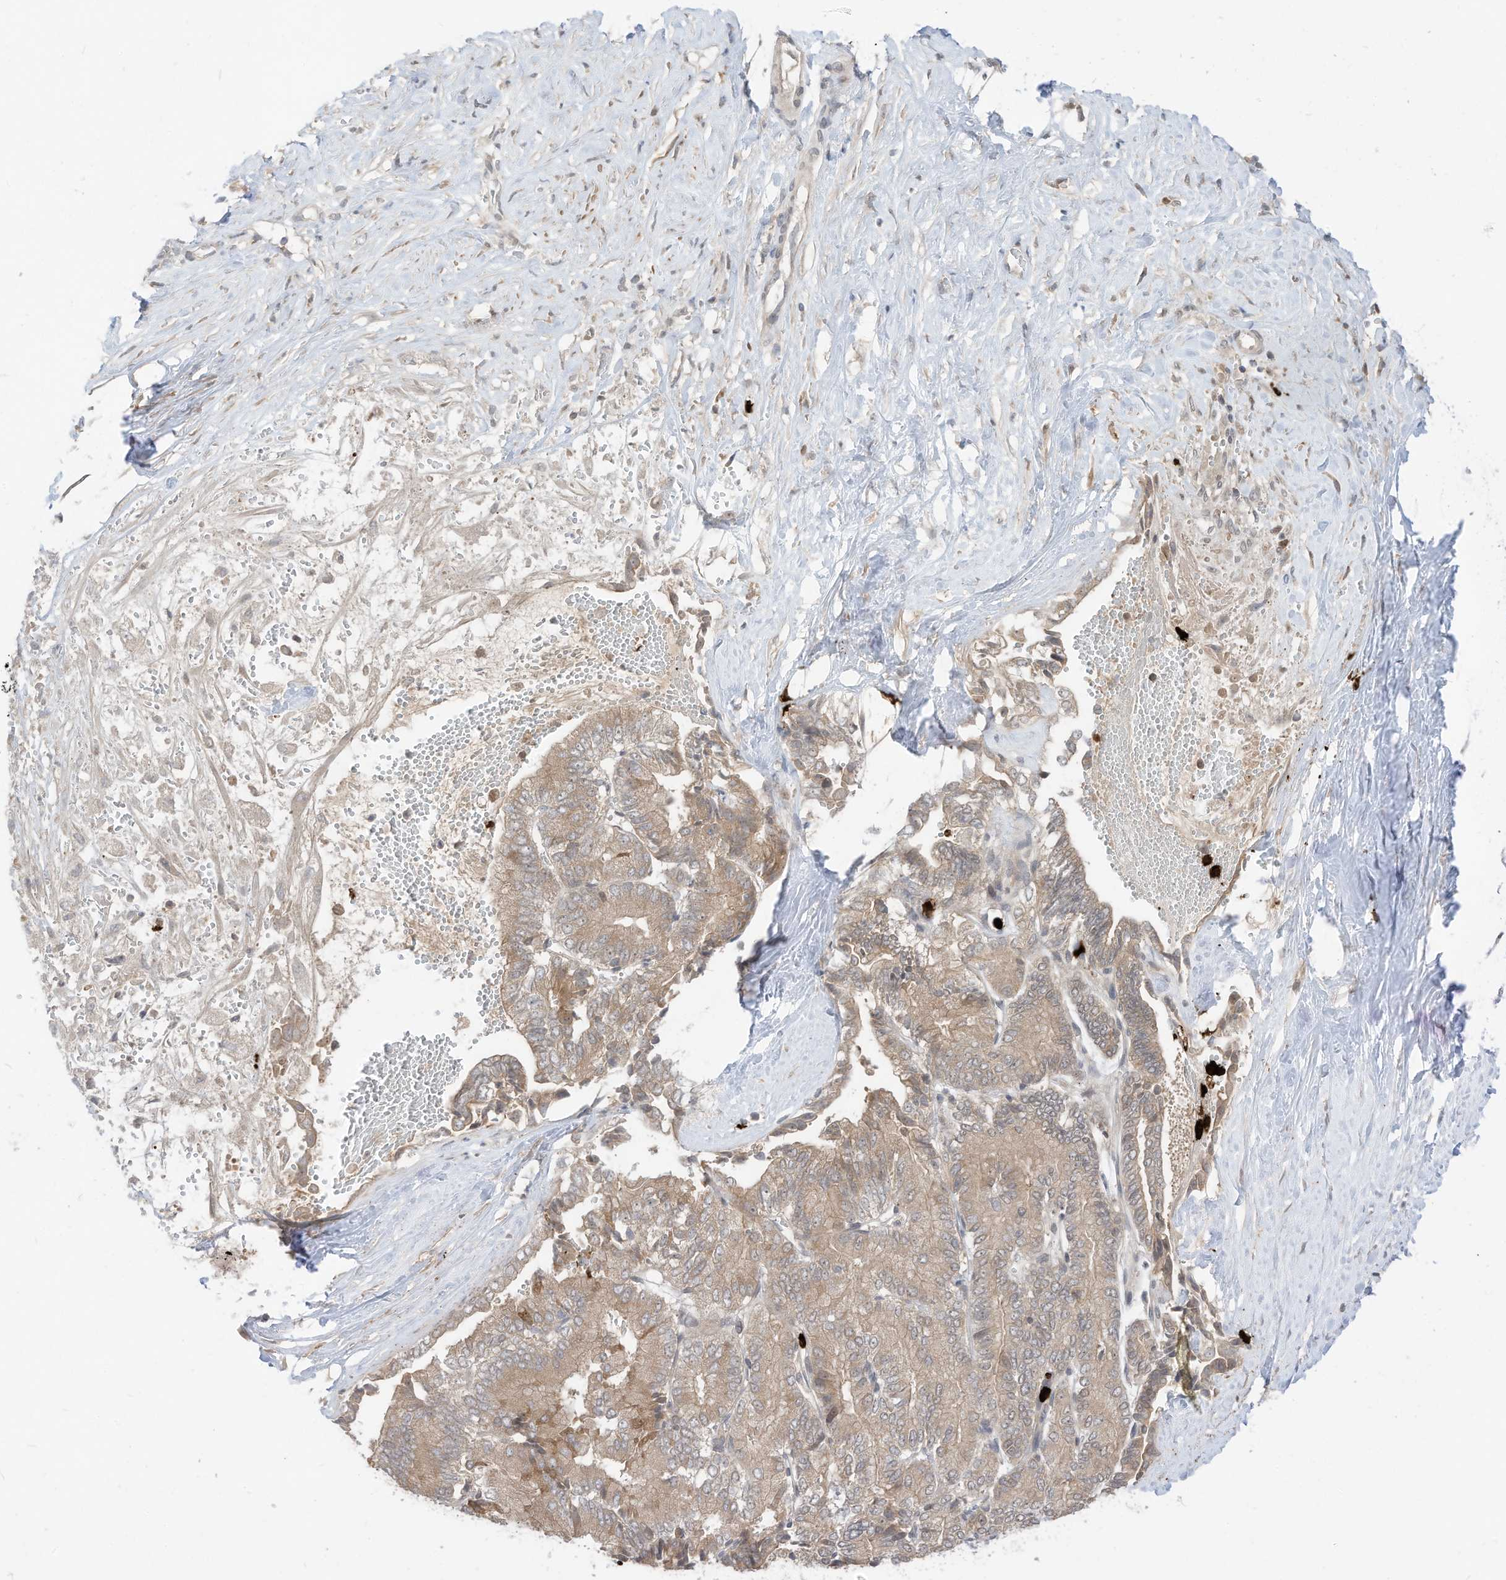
{"staining": {"intensity": "weak", "quantity": "25%-75%", "location": "cytoplasmic/membranous"}, "tissue": "liver cancer", "cell_type": "Tumor cells", "image_type": "cancer", "snomed": [{"axis": "morphology", "description": "Cholangiocarcinoma"}, {"axis": "topography", "description": "Liver"}], "caption": "The micrograph shows immunohistochemical staining of liver cancer (cholangiocarcinoma). There is weak cytoplasmic/membranous staining is appreciated in about 25%-75% of tumor cells. (brown staining indicates protein expression, while blue staining denotes nuclei).", "gene": "CNKSR1", "patient": {"sex": "female", "age": 75}}